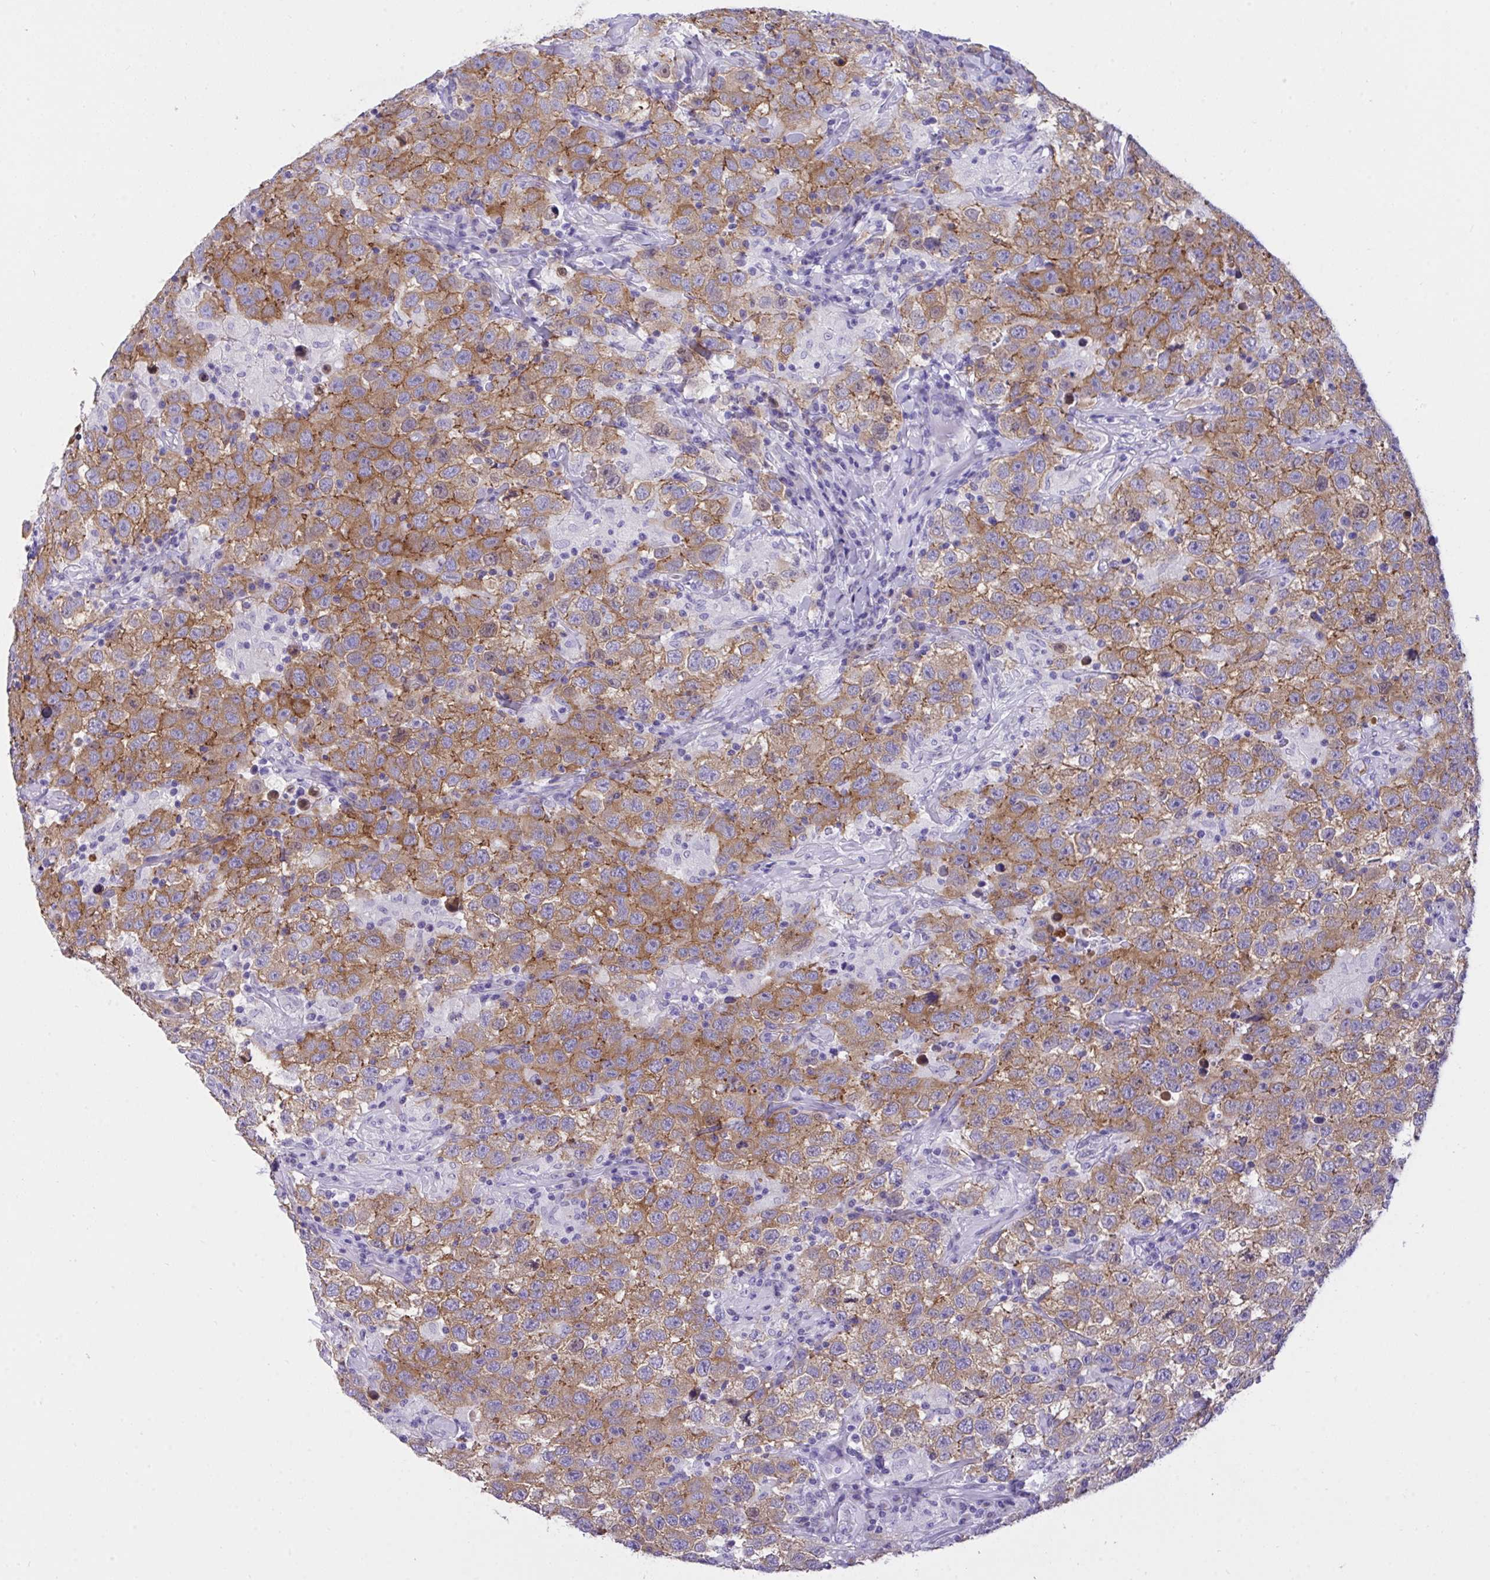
{"staining": {"intensity": "moderate", "quantity": ">75%", "location": "cytoplasmic/membranous"}, "tissue": "testis cancer", "cell_type": "Tumor cells", "image_type": "cancer", "snomed": [{"axis": "morphology", "description": "Seminoma, NOS"}, {"axis": "topography", "description": "Testis"}], "caption": "Human testis cancer stained for a protein (brown) shows moderate cytoplasmic/membranous positive staining in about >75% of tumor cells.", "gene": "TLN2", "patient": {"sex": "male", "age": 41}}